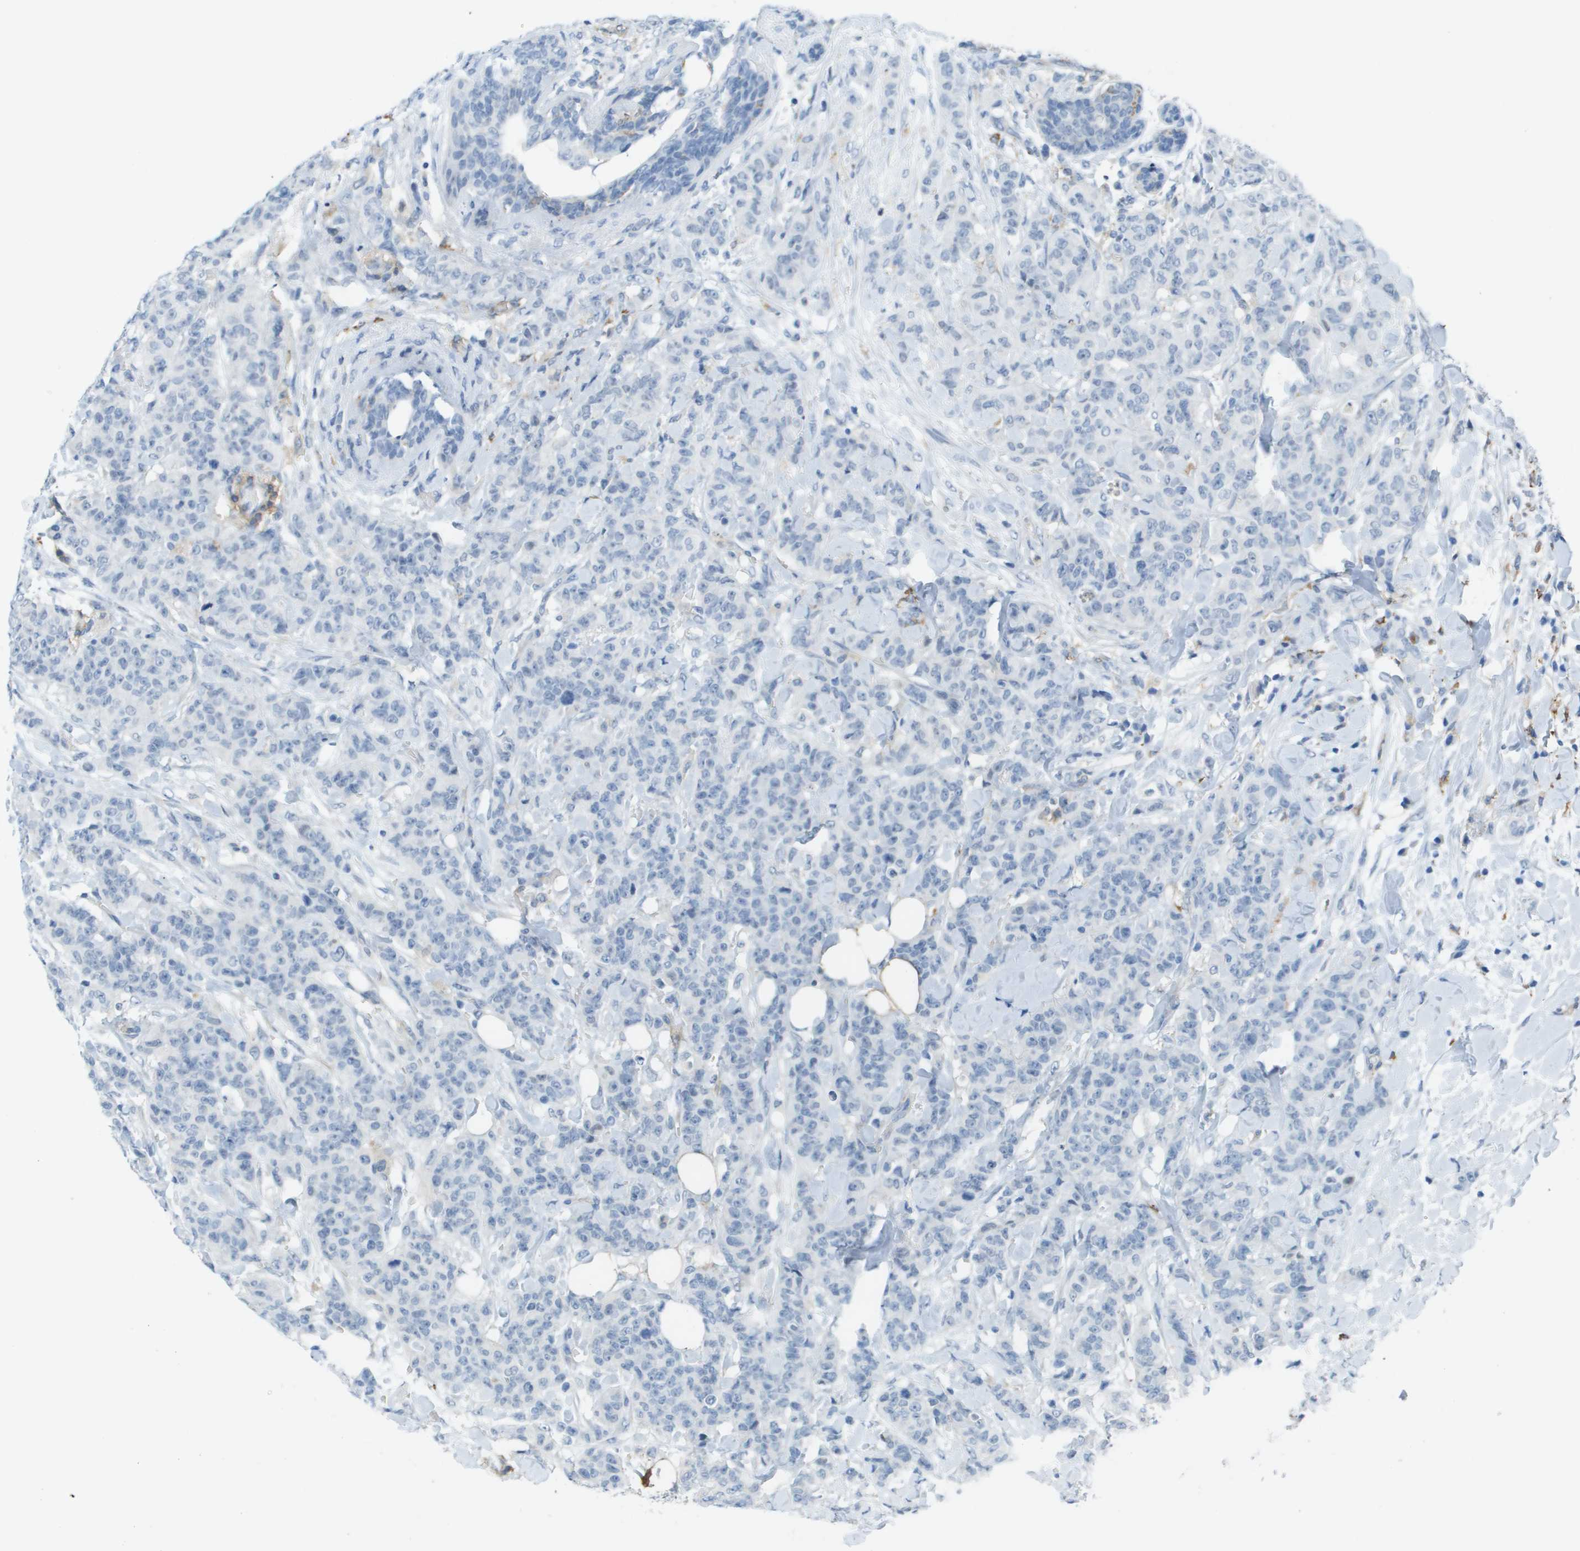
{"staining": {"intensity": "negative", "quantity": "none", "location": "none"}, "tissue": "breast cancer", "cell_type": "Tumor cells", "image_type": "cancer", "snomed": [{"axis": "morphology", "description": "Normal tissue, NOS"}, {"axis": "morphology", "description": "Duct carcinoma"}, {"axis": "topography", "description": "Breast"}], "caption": "High power microscopy micrograph of an immunohistochemistry image of intraductal carcinoma (breast), revealing no significant staining in tumor cells.", "gene": "ZBTB43", "patient": {"sex": "female", "age": 40}}